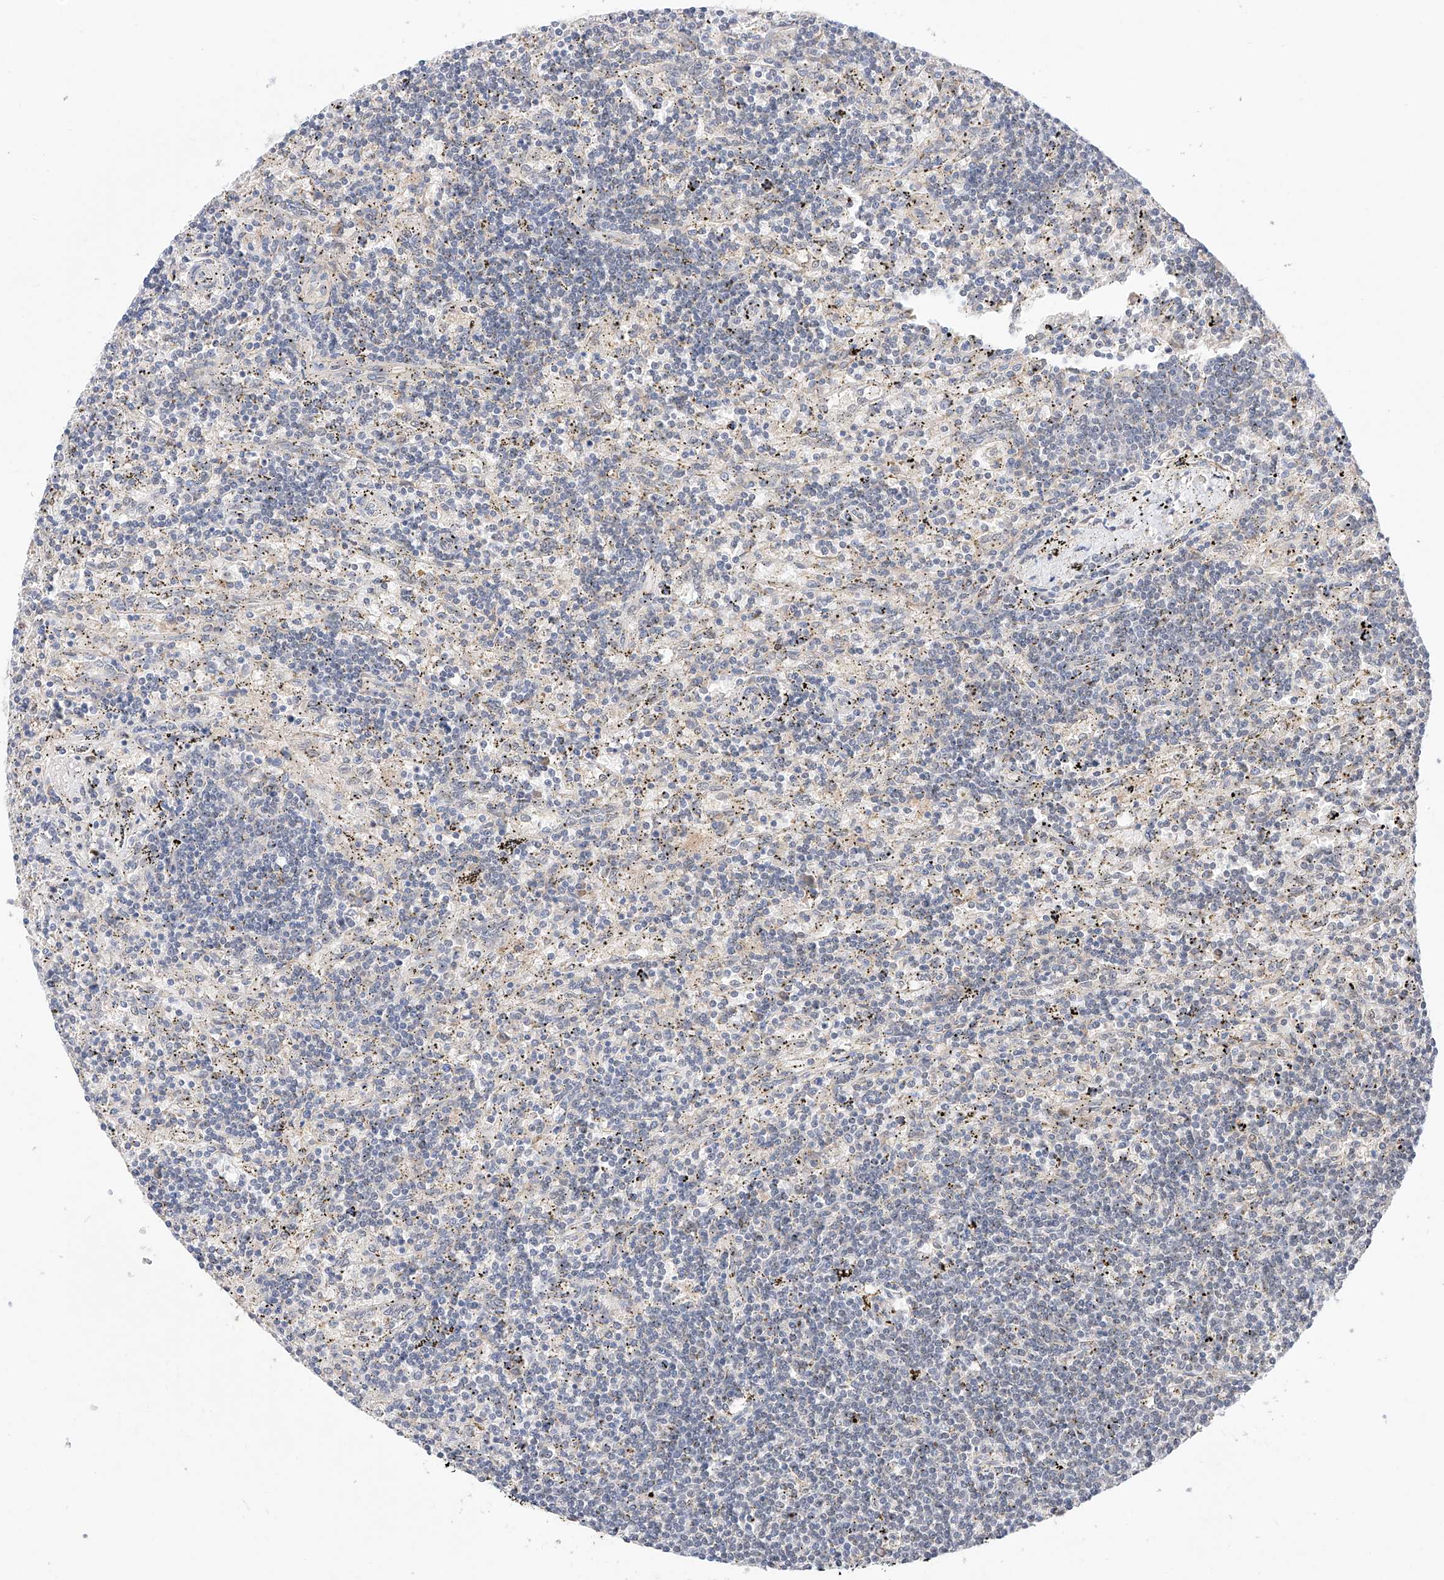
{"staining": {"intensity": "negative", "quantity": "none", "location": "none"}, "tissue": "lymphoma", "cell_type": "Tumor cells", "image_type": "cancer", "snomed": [{"axis": "morphology", "description": "Malignant lymphoma, non-Hodgkin's type, Low grade"}, {"axis": "topography", "description": "Spleen"}], "caption": "Tumor cells show no significant protein expression in low-grade malignant lymphoma, non-Hodgkin's type.", "gene": "ZSCAN4", "patient": {"sex": "male", "age": 76}}